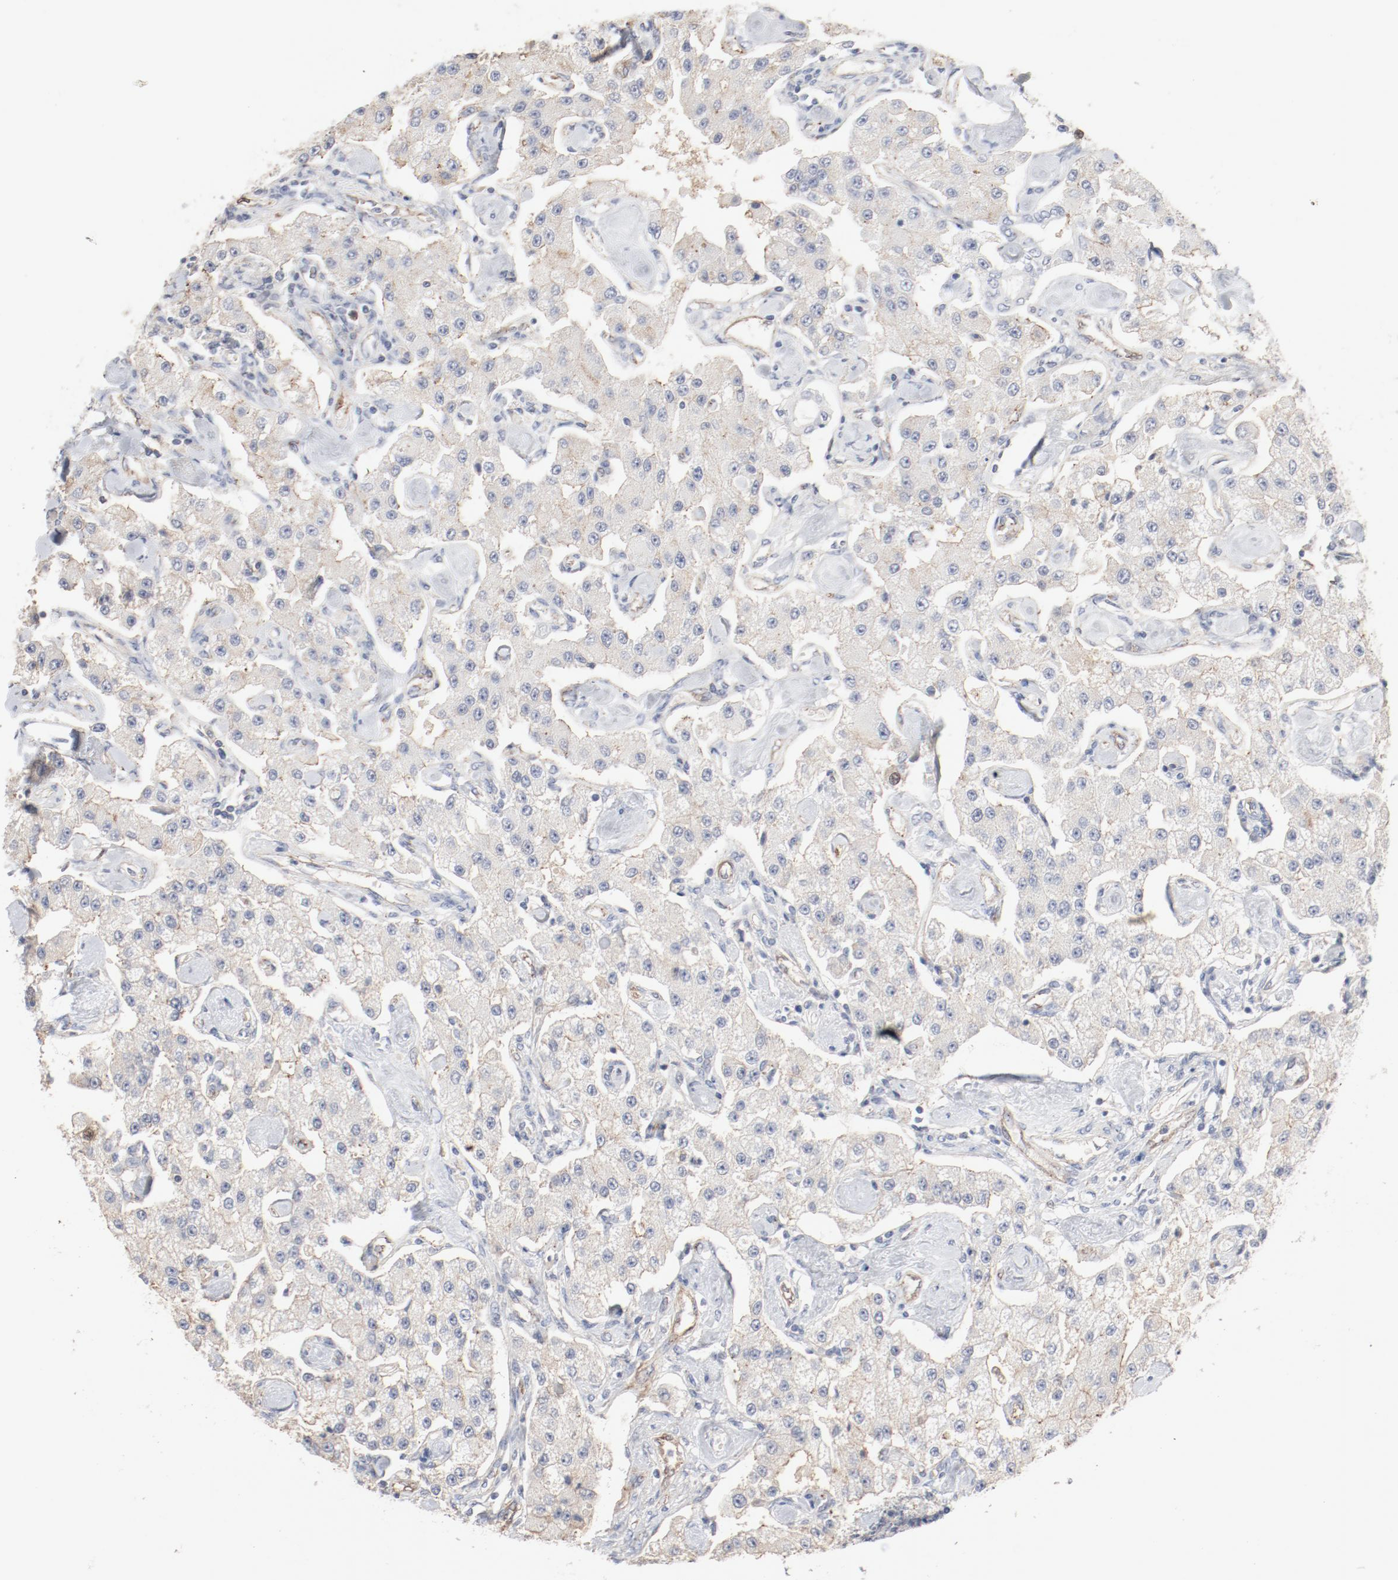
{"staining": {"intensity": "negative", "quantity": "none", "location": "none"}, "tissue": "carcinoid", "cell_type": "Tumor cells", "image_type": "cancer", "snomed": [{"axis": "morphology", "description": "Carcinoid, malignant, NOS"}, {"axis": "topography", "description": "Pancreas"}], "caption": "Tumor cells are negative for brown protein staining in carcinoid.", "gene": "CDK1", "patient": {"sex": "male", "age": 41}}